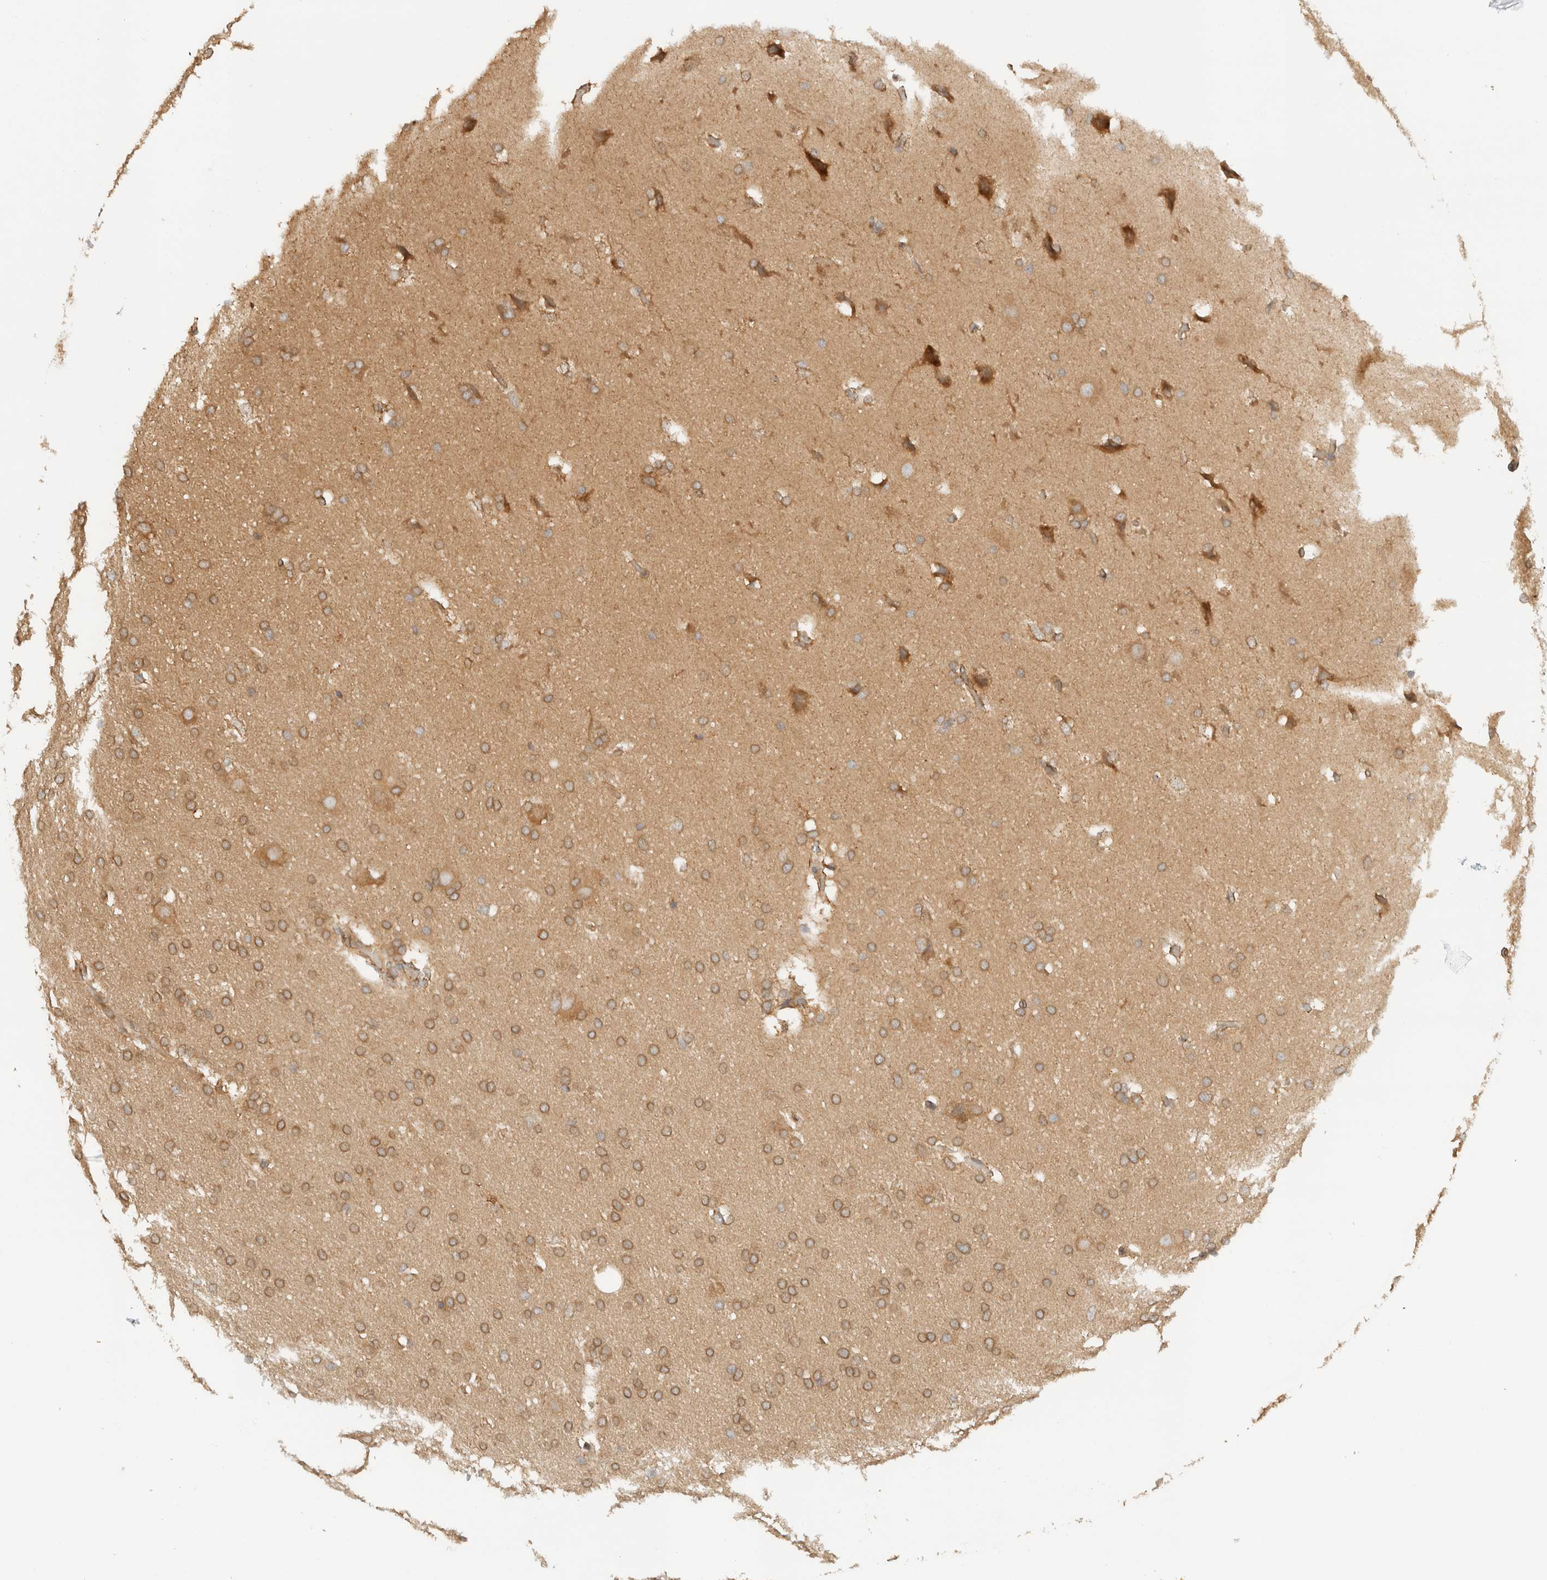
{"staining": {"intensity": "moderate", "quantity": ">75%", "location": "cytoplasmic/membranous"}, "tissue": "glioma", "cell_type": "Tumor cells", "image_type": "cancer", "snomed": [{"axis": "morphology", "description": "Glioma, malignant, Low grade"}, {"axis": "topography", "description": "Brain"}], "caption": "Immunohistochemistry (IHC) of malignant glioma (low-grade) displays medium levels of moderate cytoplasmic/membranous expression in approximately >75% of tumor cells.", "gene": "ARFGEF2", "patient": {"sex": "female", "age": 37}}